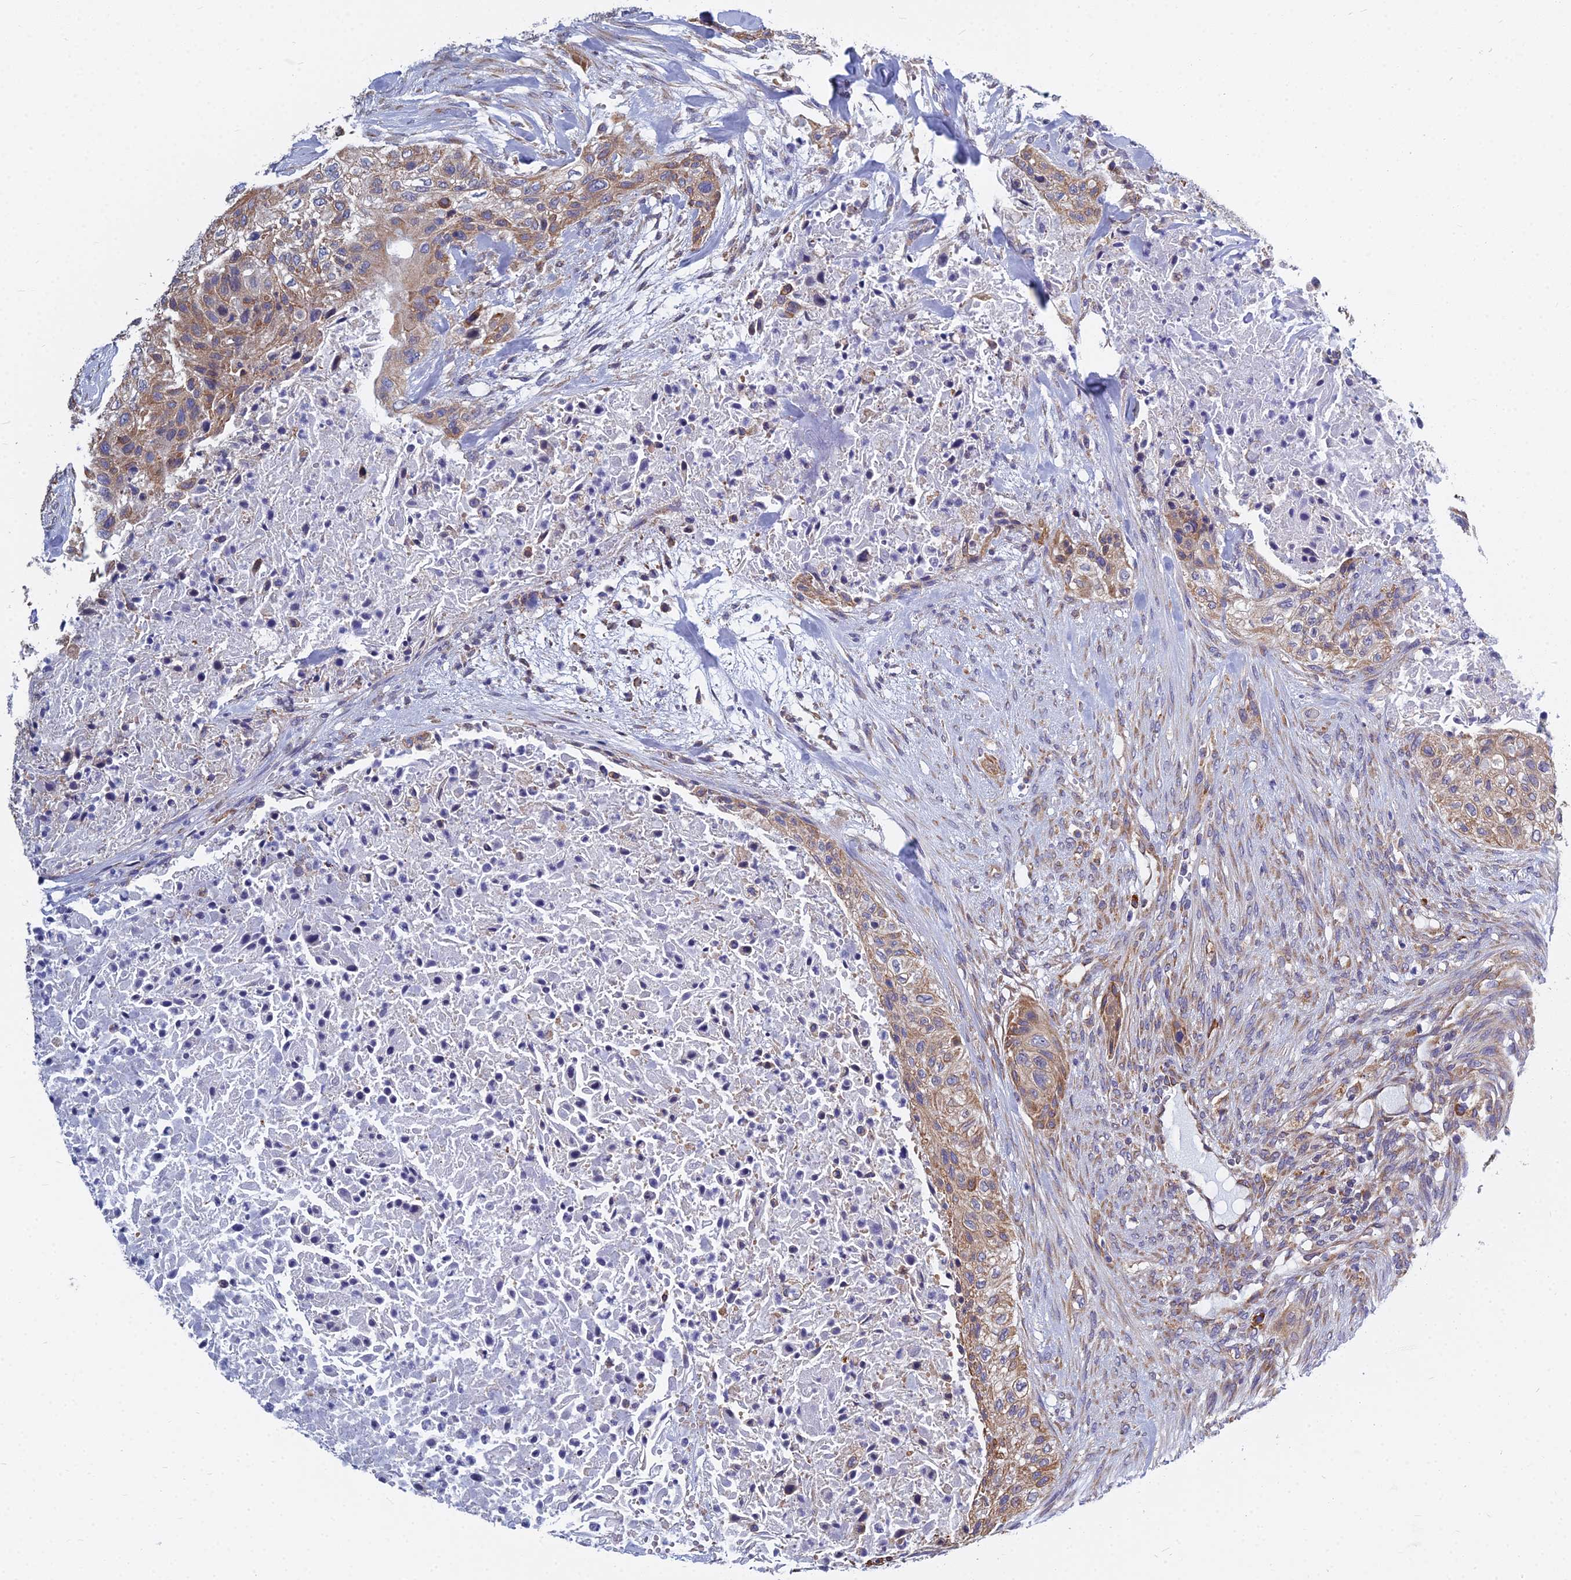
{"staining": {"intensity": "moderate", "quantity": ">75%", "location": "cytoplasmic/membranous"}, "tissue": "urothelial cancer", "cell_type": "Tumor cells", "image_type": "cancer", "snomed": [{"axis": "morphology", "description": "Urothelial carcinoma, High grade"}, {"axis": "topography", "description": "Urinary bladder"}], "caption": "Protein expression analysis of urothelial cancer exhibits moderate cytoplasmic/membranous expression in approximately >75% of tumor cells.", "gene": "KIAA1143", "patient": {"sex": "male", "age": 35}}